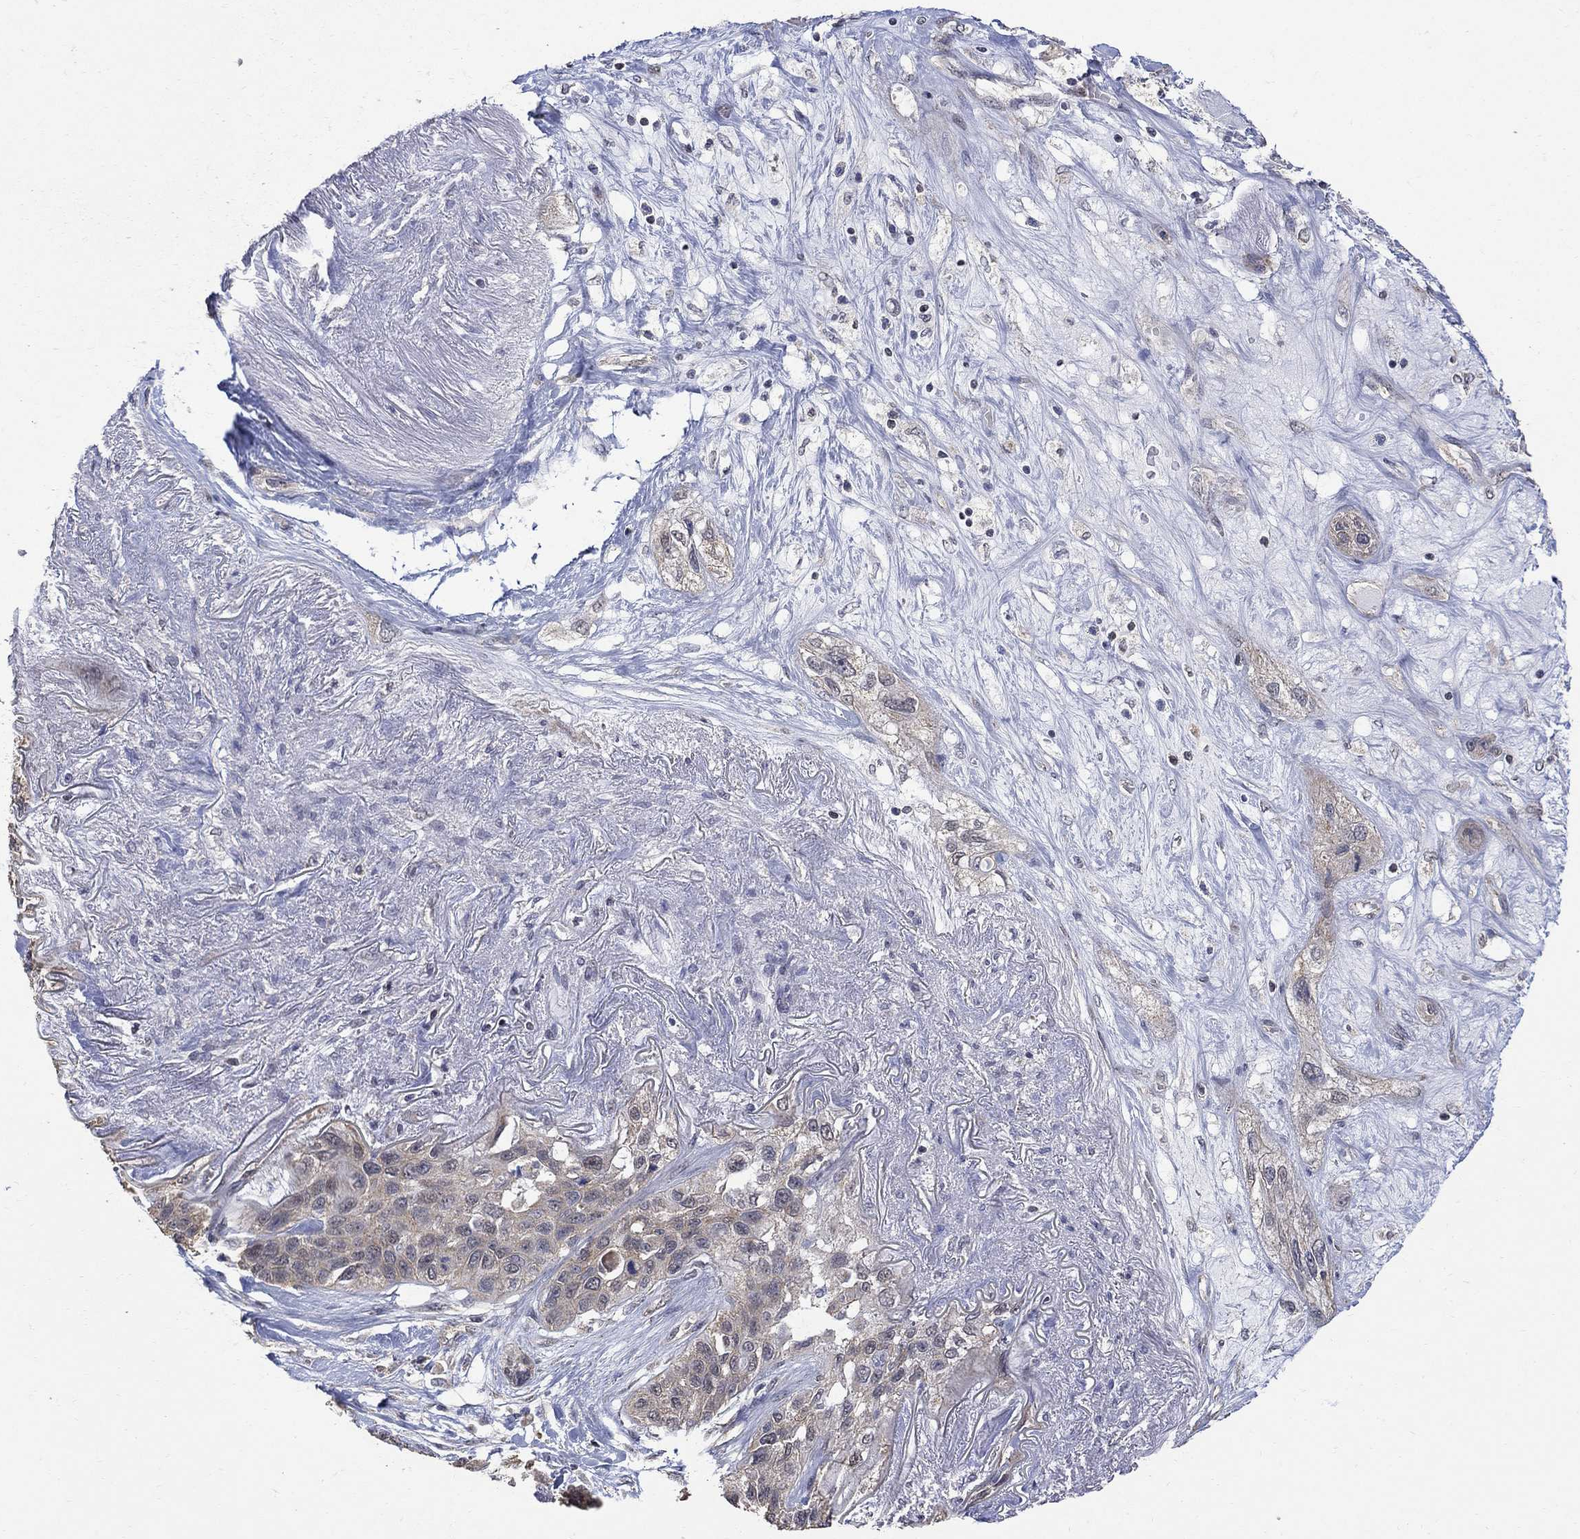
{"staining": {"intensity": "negative", "quantity": "none", "location": "none"}, "tissue": "lung cancer", "cell_type": "Tumor cells", "image_type": "cancer", "snomed": [{"axis": "morphology", "description": "Squamous cell carcinoma, NOS"}, {"axis": "topography", "description": "Lung"}], "caption": "Immunohistochemical staining of lung cancer displays no significant expression in tumor cells. (Stains: DAB (3,3'-diaminobenzidine) immunohistochemistry (IHC) with hematoxylin counter stain, Microscopy: brightfield microscopy at high magnification).", "gene": "ANKRA2", "patient": {"sex": "female", "age": 70}}